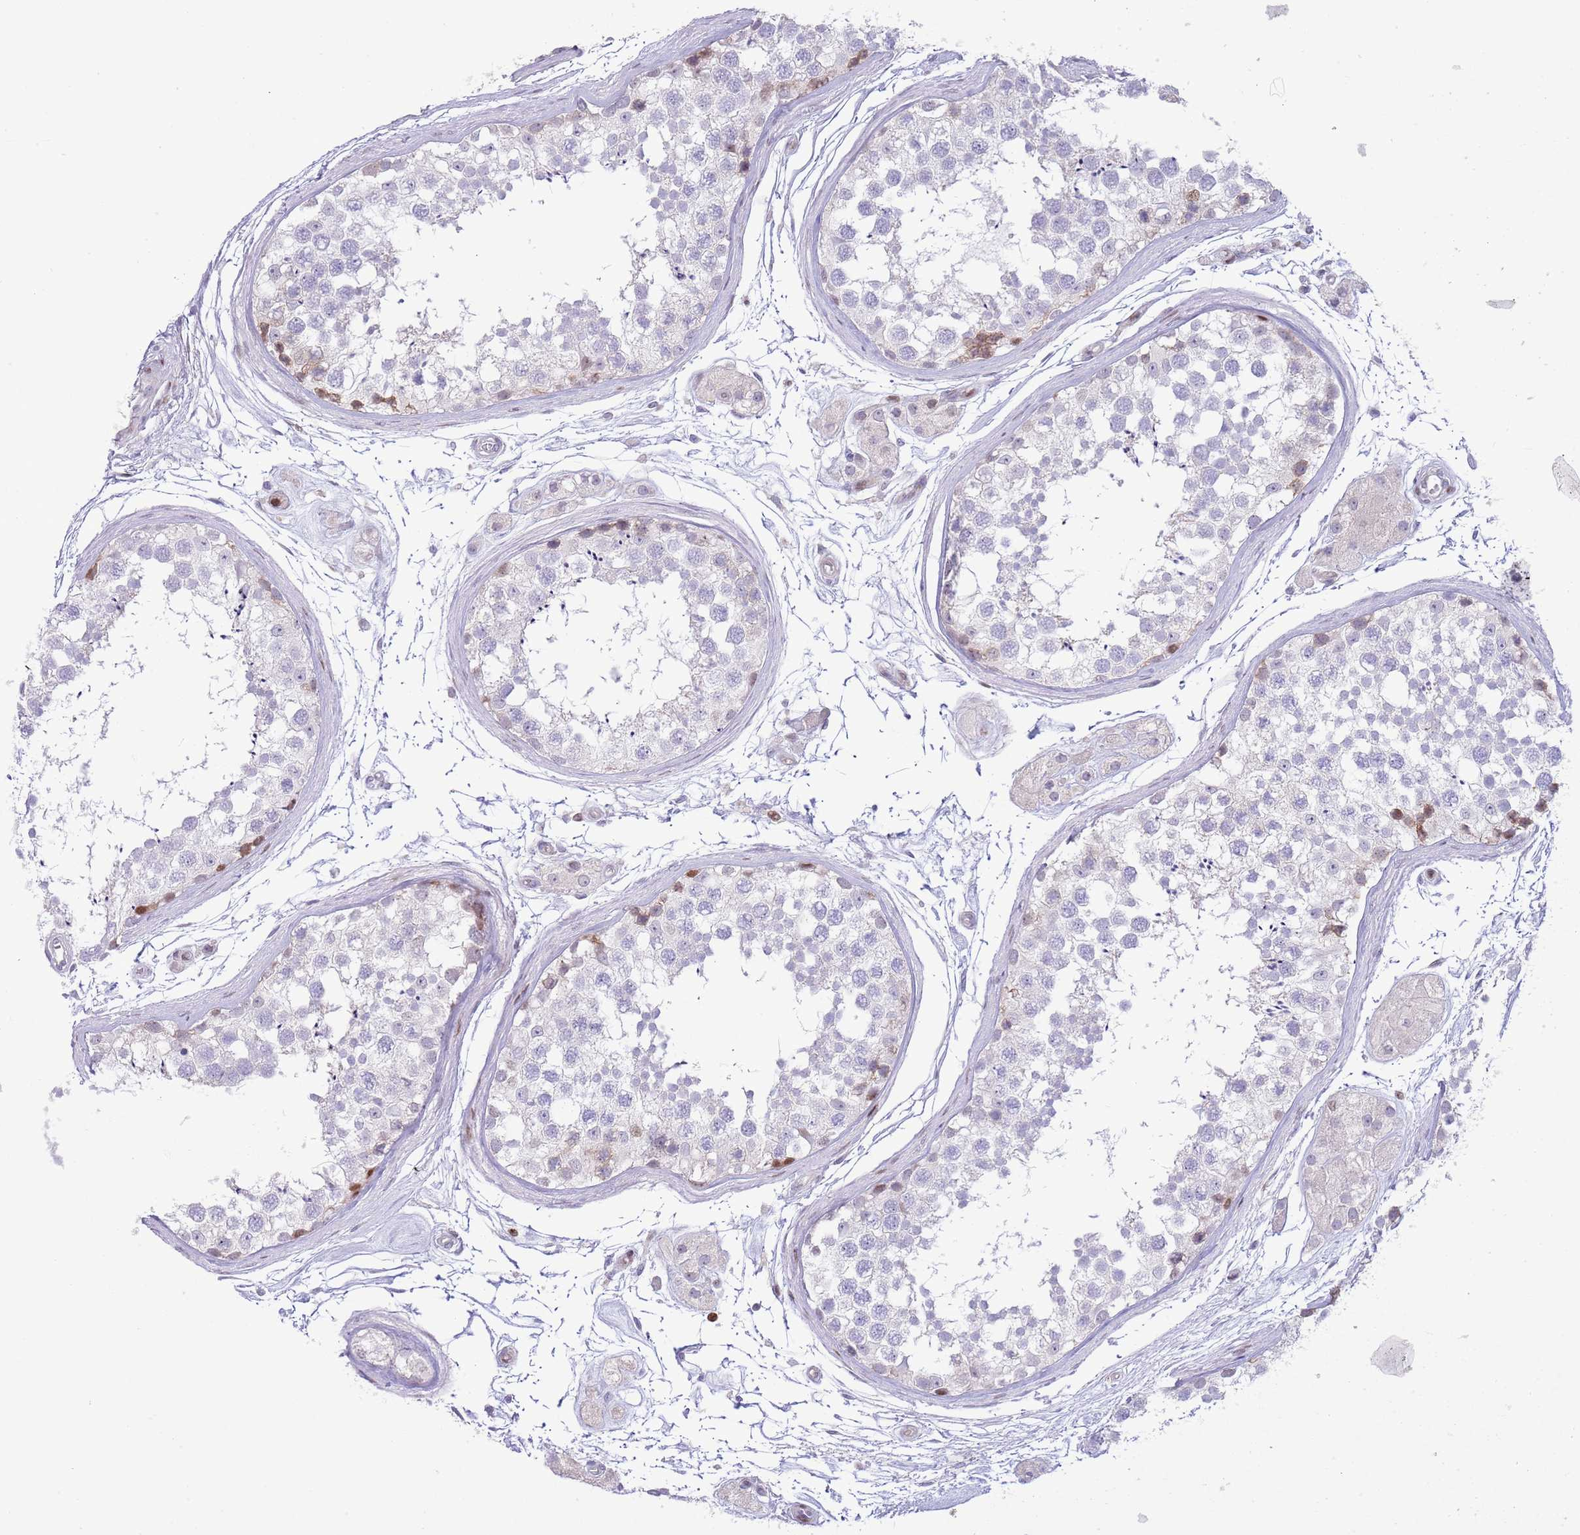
{"staining": {"intensity": "moderate", "quantity": "<25%", "location": "cytoplasmic/membranous,nuclear"}, "tissue": "testis", "cell_type": "Cells in seminiferous ducts", "image_type": "normal", "snomed": [{"axis": "morphology", "description": "Normal tissue, NOS"}, {"axis": "topography", "description": "Testis"}], "caption": "Immunohistochemistry (IHC) histopathology image of normal testis stained for a protein (brown), which shows low levels of moderate cytoplasmic/membranous,nuclear expression in approximately <25% of cells in seminiferous ducts.", "gene": "ANO8", "patient": {"sex": "male", "age": 56}}